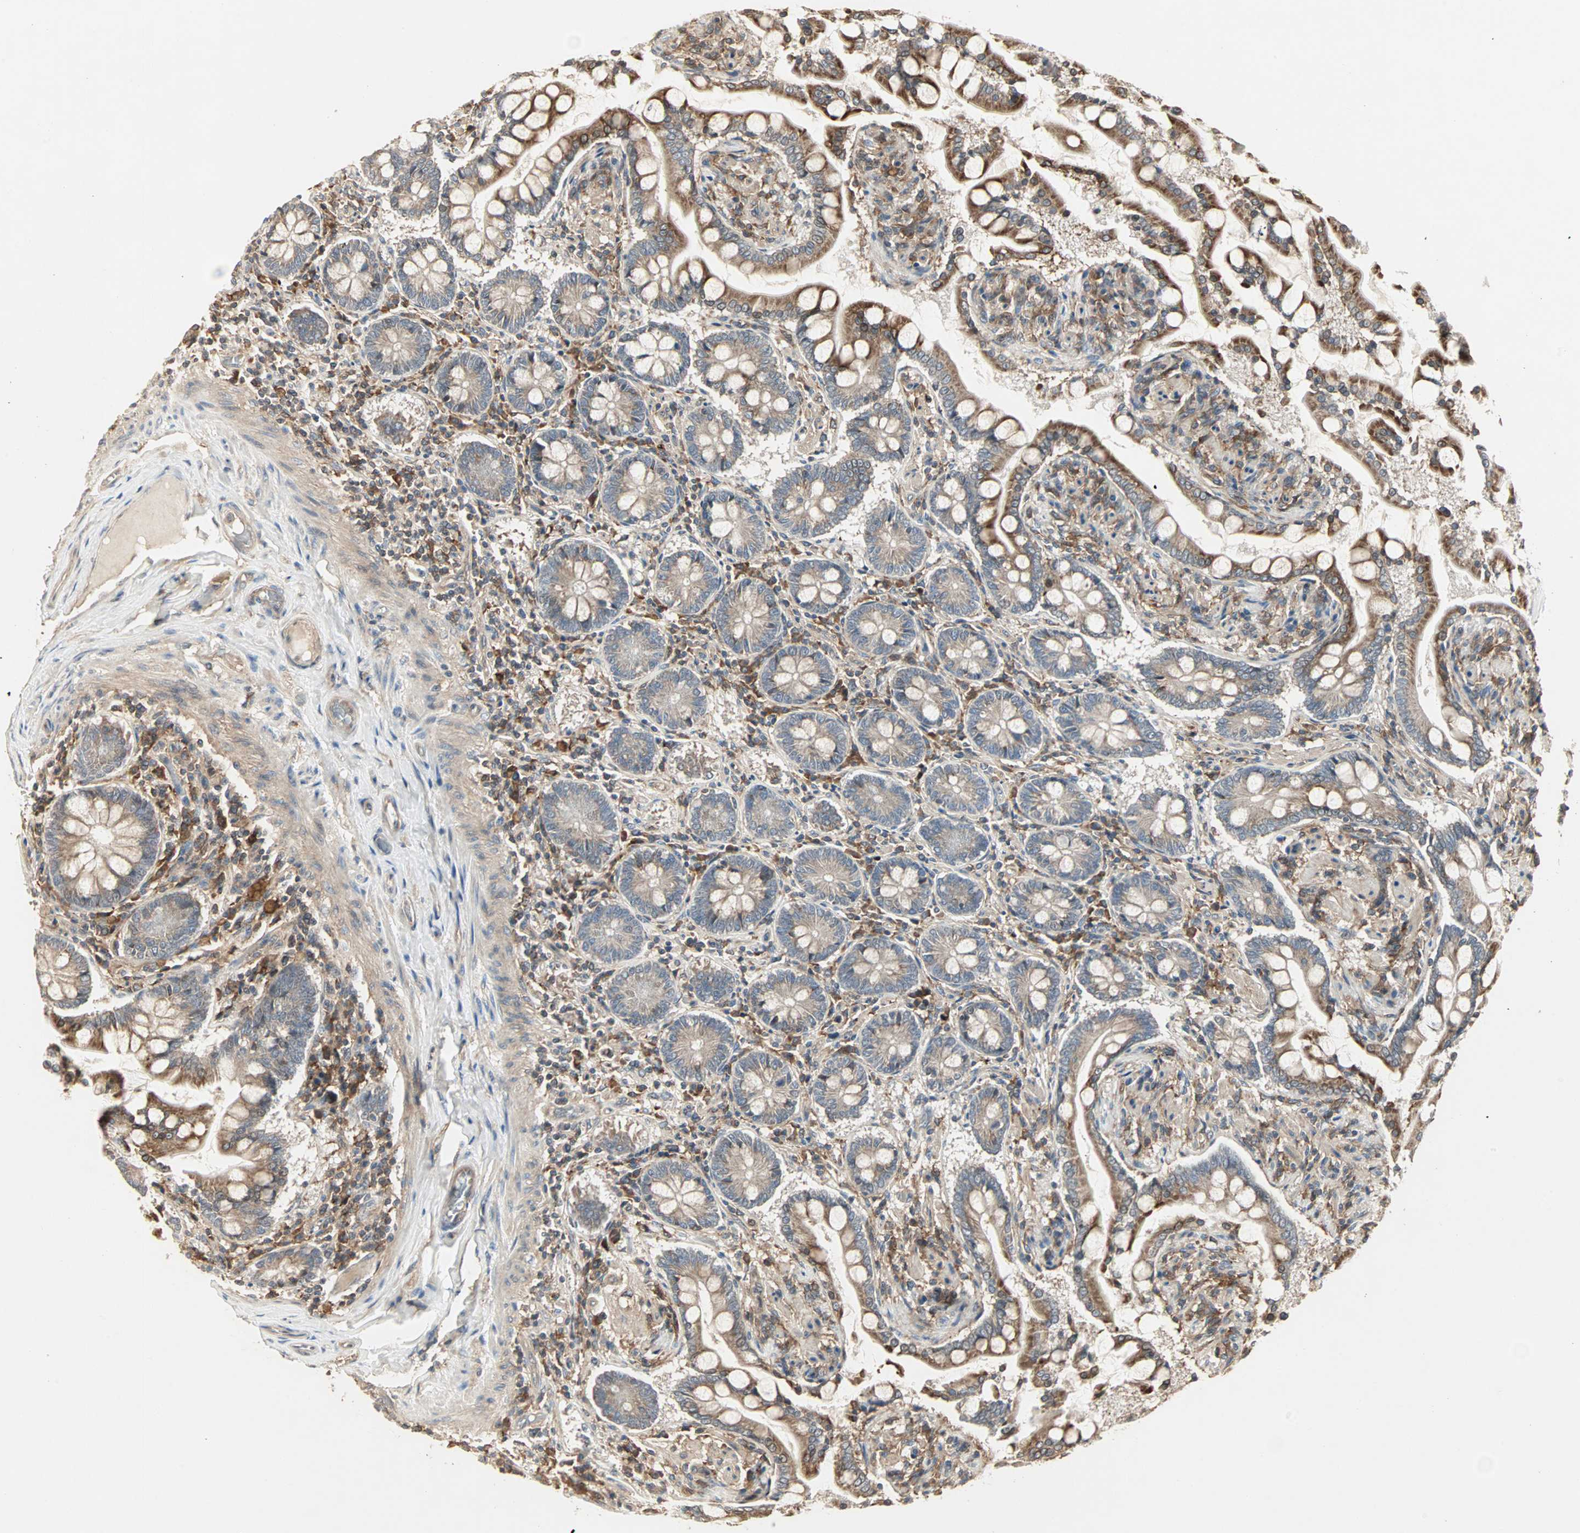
{"staining": {"intensity": "strong", "quantity": ">75%", "location": "cytoplasmic/membranous"}, "tissue": "small intestine", "cell_type": "Glandular cells", "image_type": "normal", "snomed": [{"axis": "morphology", "description": "Normal tissue, NOS"}, {"axis": "topography", "description": "Small intestine"}], "caption": "IHC of normal small intestine reveals high levels of strong cytoplasmic/membranous staining in about >75% of glandular cells.", "gene": "GNAI2", "patient": {"sex": "male", "age": 41}}